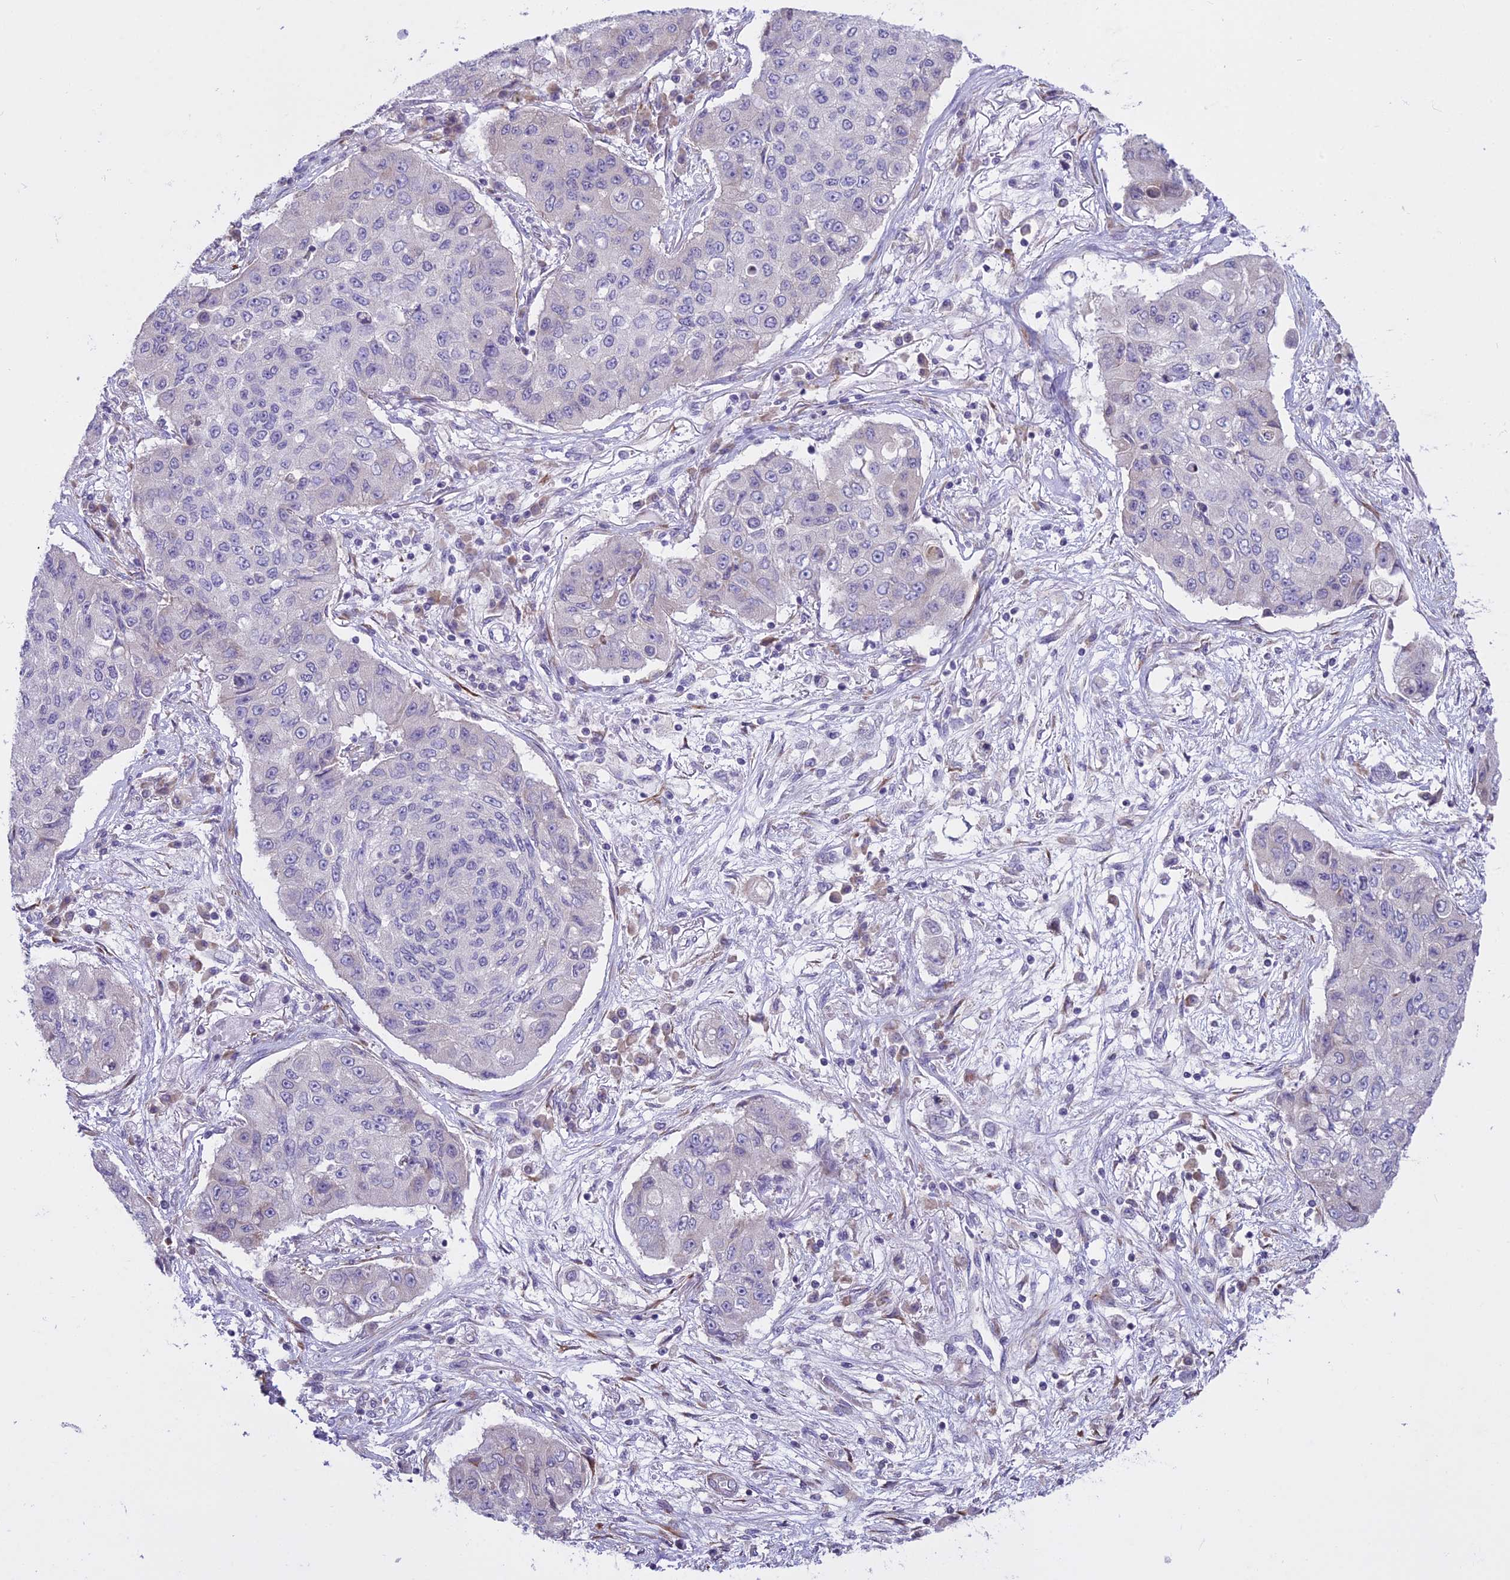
{"staining": {"intensity": "negative", "quantity": "none", "location": "none"}, "tissue": "lung cancer", "cell_type": "Tumor cells", "image_type": "cancer", "snomed": [{"axis": "morphology", "description": "Squamous cell carcinoma, NOS"}, {"axis": "topography", "description": "Lung"}], "caption": "This histopathology image is of lung squamous cell carcinoma stained with immunohistochemistry (IHC) to label a protein in brown with the nuclei are counter-stained blue. There is no positivity in tumor cells.", "gene": "RPS26", "patient": {"sex": "male", "age": 74}}